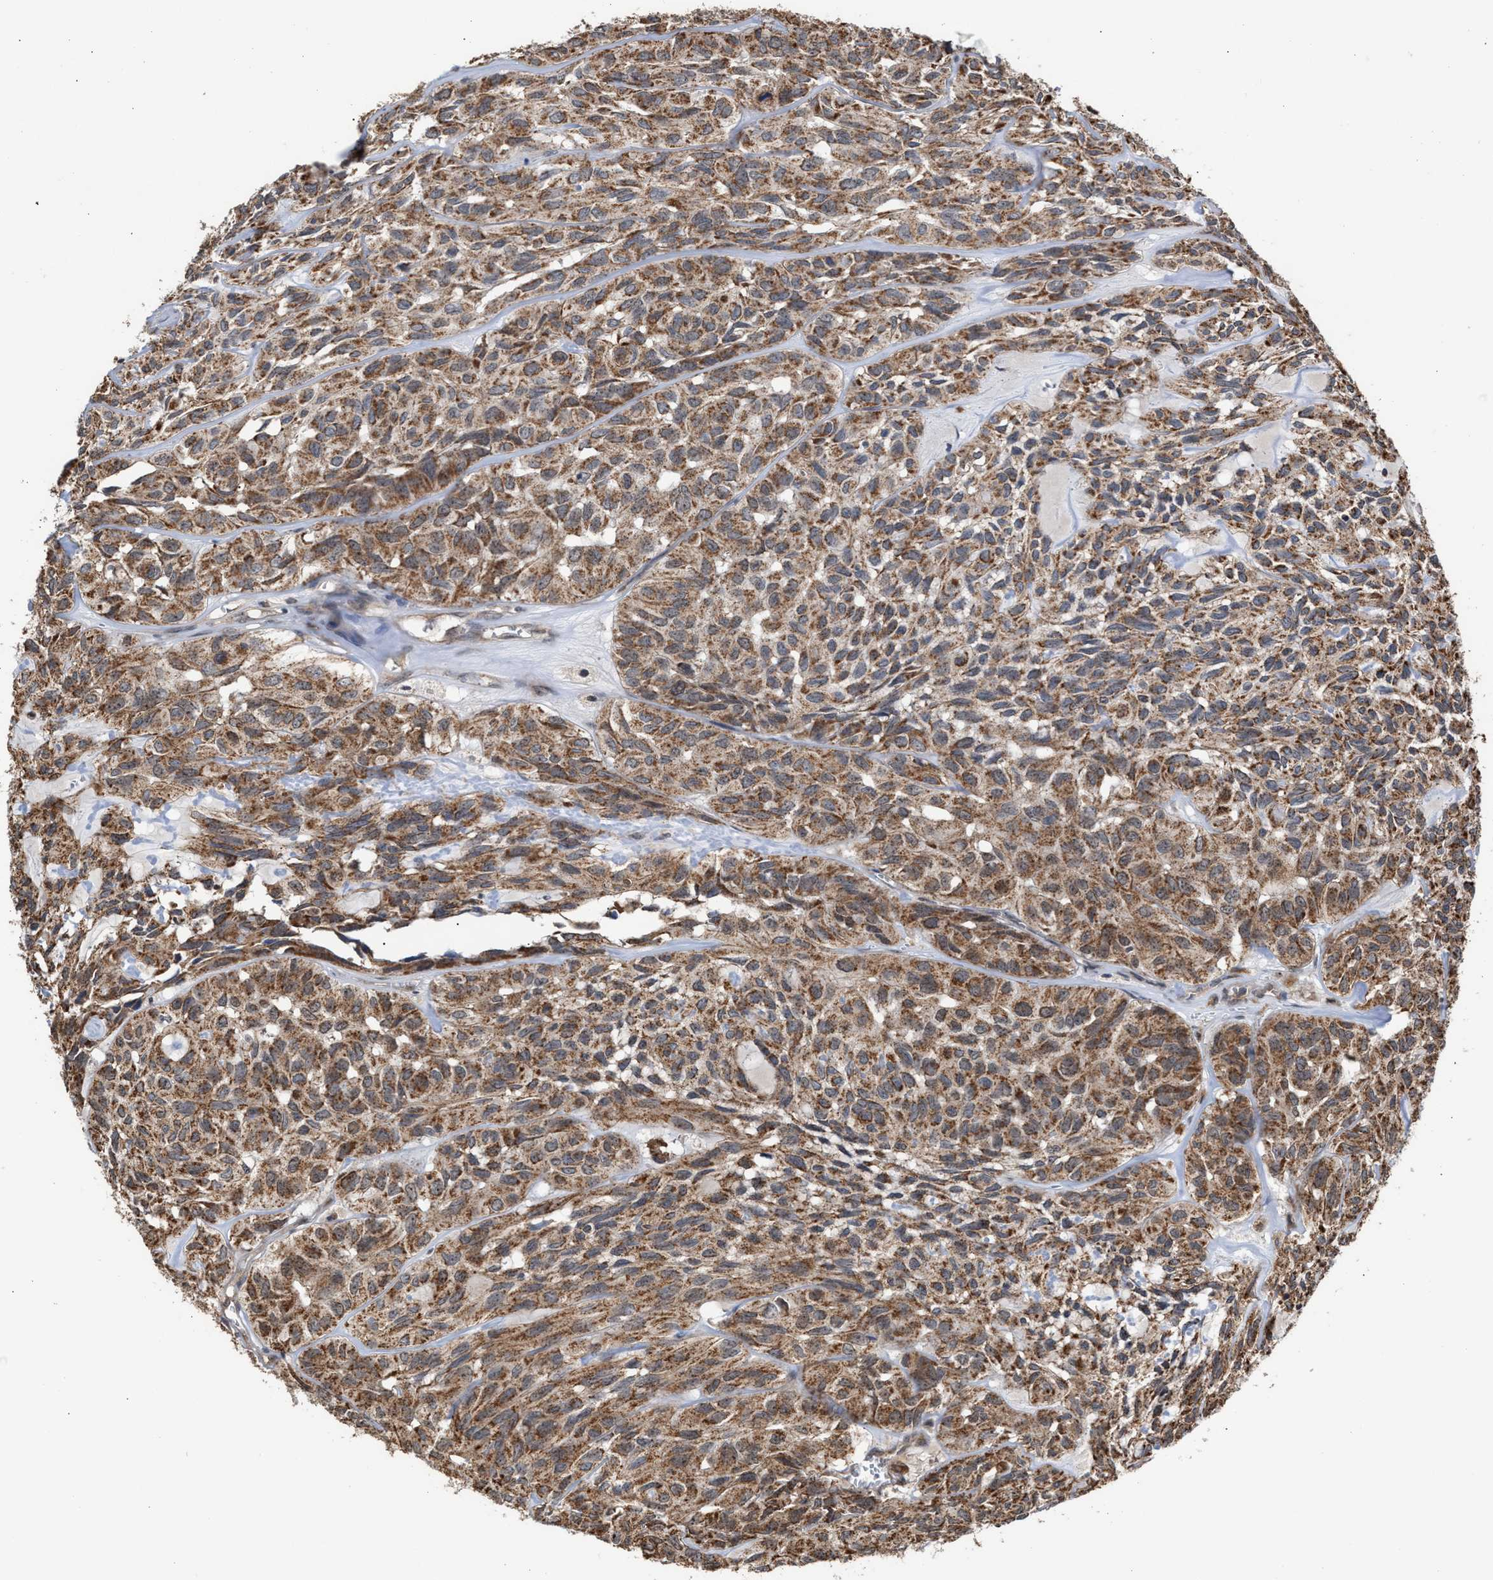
{"staining": {"intensity": "moderate", "quantity": ">75%", "location": "cytoplasmic/membranous"}, "tissue": "head and neck cancer", "cell_type": "Tumor cells", "image_type": "cancer", "snomed": [{"axis": "morphology", "description": "Adenocarcinoma, NOS"}, {"axis": "topography", "description": "Salivary gland, NOS"}, {"axis": "topography", "description": "Head-Neck"}], "caption": "Head and neck cancer was stained to show a protein in brown. There is medium levels of moderate cytoplasmic/membranous expression in approximately >75% of tumor cells.", "gene": "EXOSC2", "patient": {"sex": "female", "age": 76}}